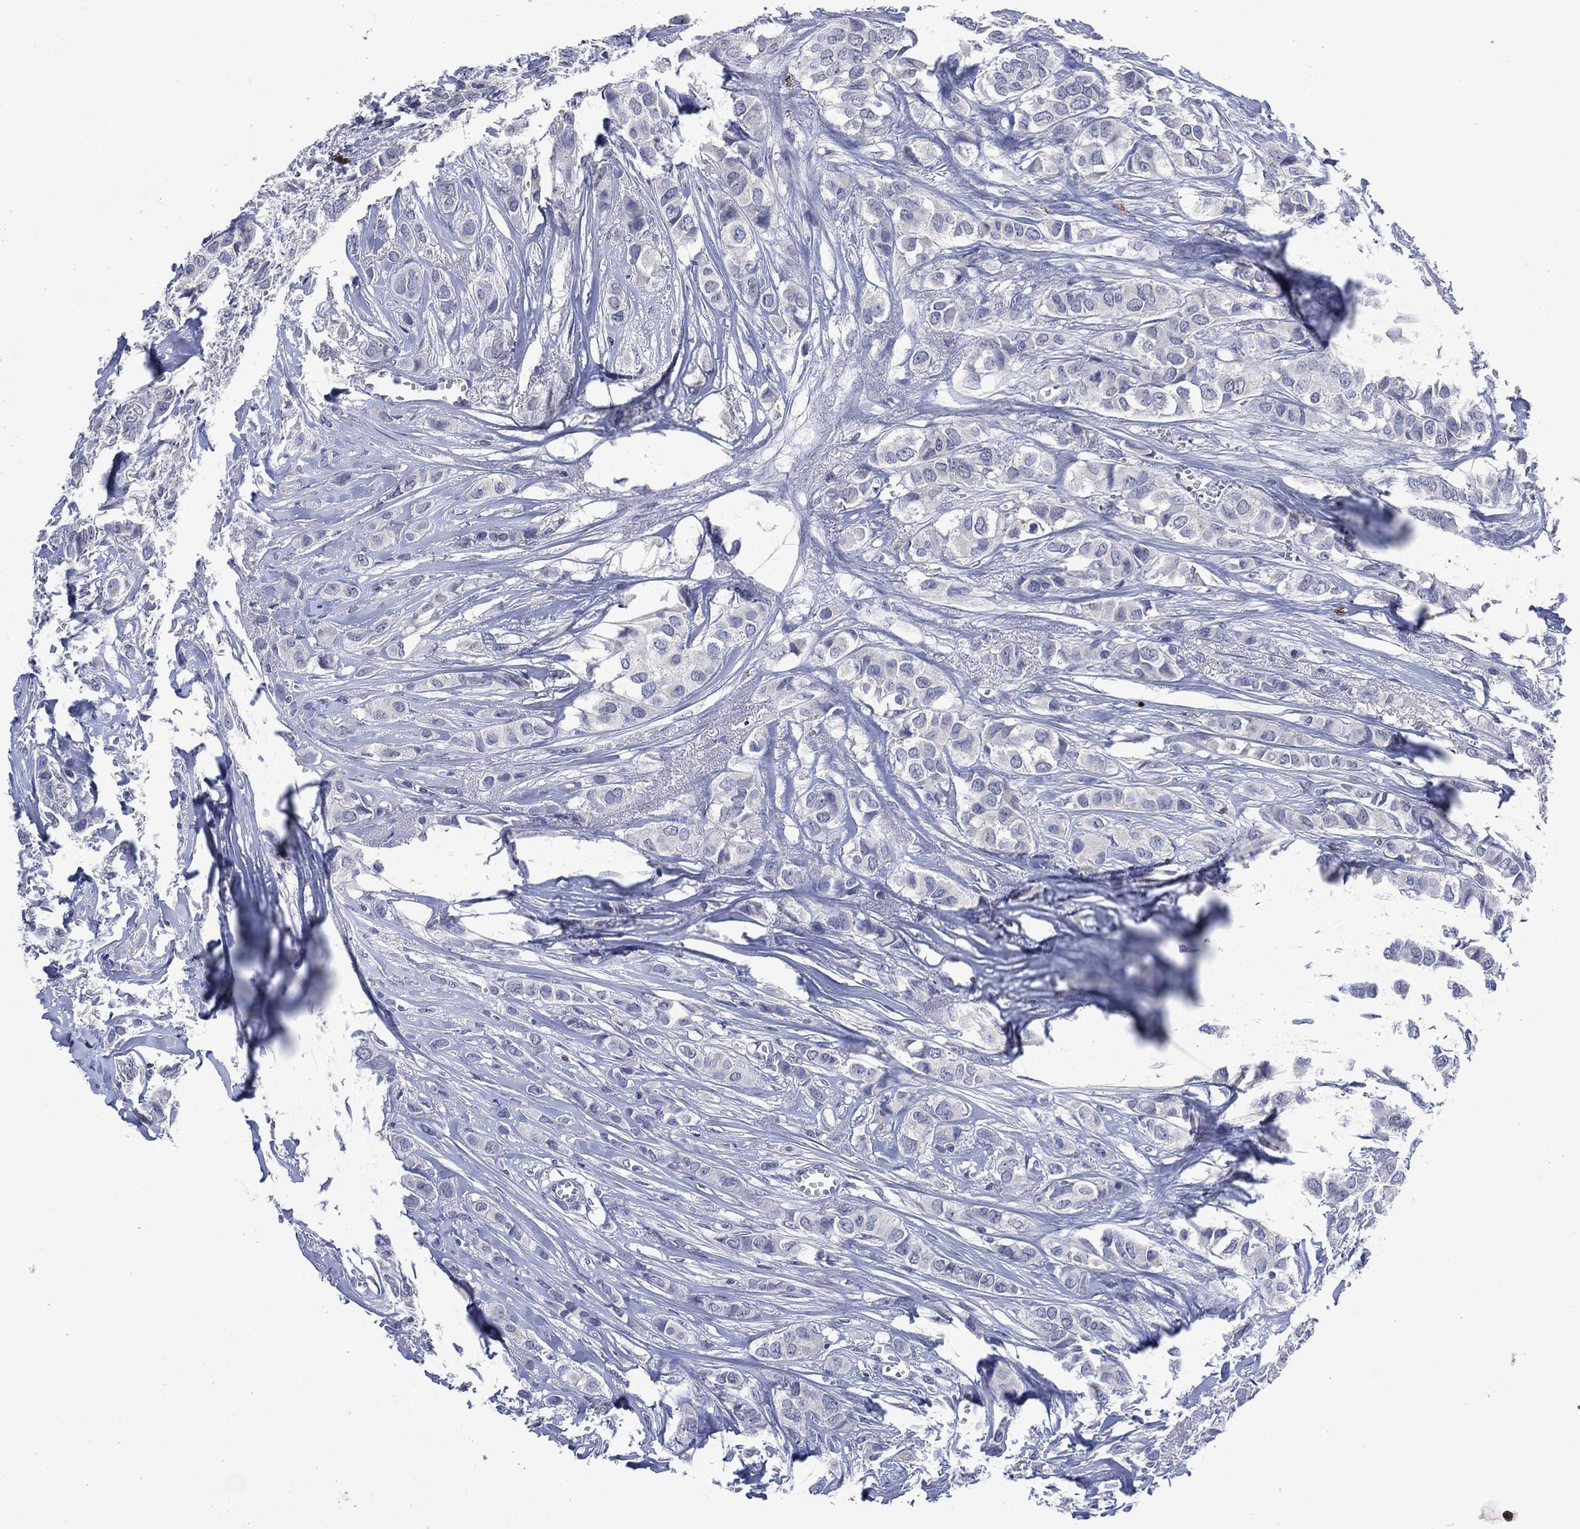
{"staining": {"intensity": "negative", "quantity": "none", "location": "none"}, "tissue": "breast cancer", "cell_type": "Tumor cells", "image_type": "cancer", "snomed": [{"axis": "morphology", "description": "Duct carcinoma"}, {"axis": "topography", "description": "Breast"}], "caption": "Protein analysis of breast cancer (intraductal carcinoma) exhibits no significant expression in tumor cells. Brightfield microscopy of immunohistochemistry stained with DAB (3,3'-diaminobenzidine) (brown) and hematoxylin (blue), captured at high magnification.", "gene": "USP26", "patient": {"sex": "female", "age": 85}}